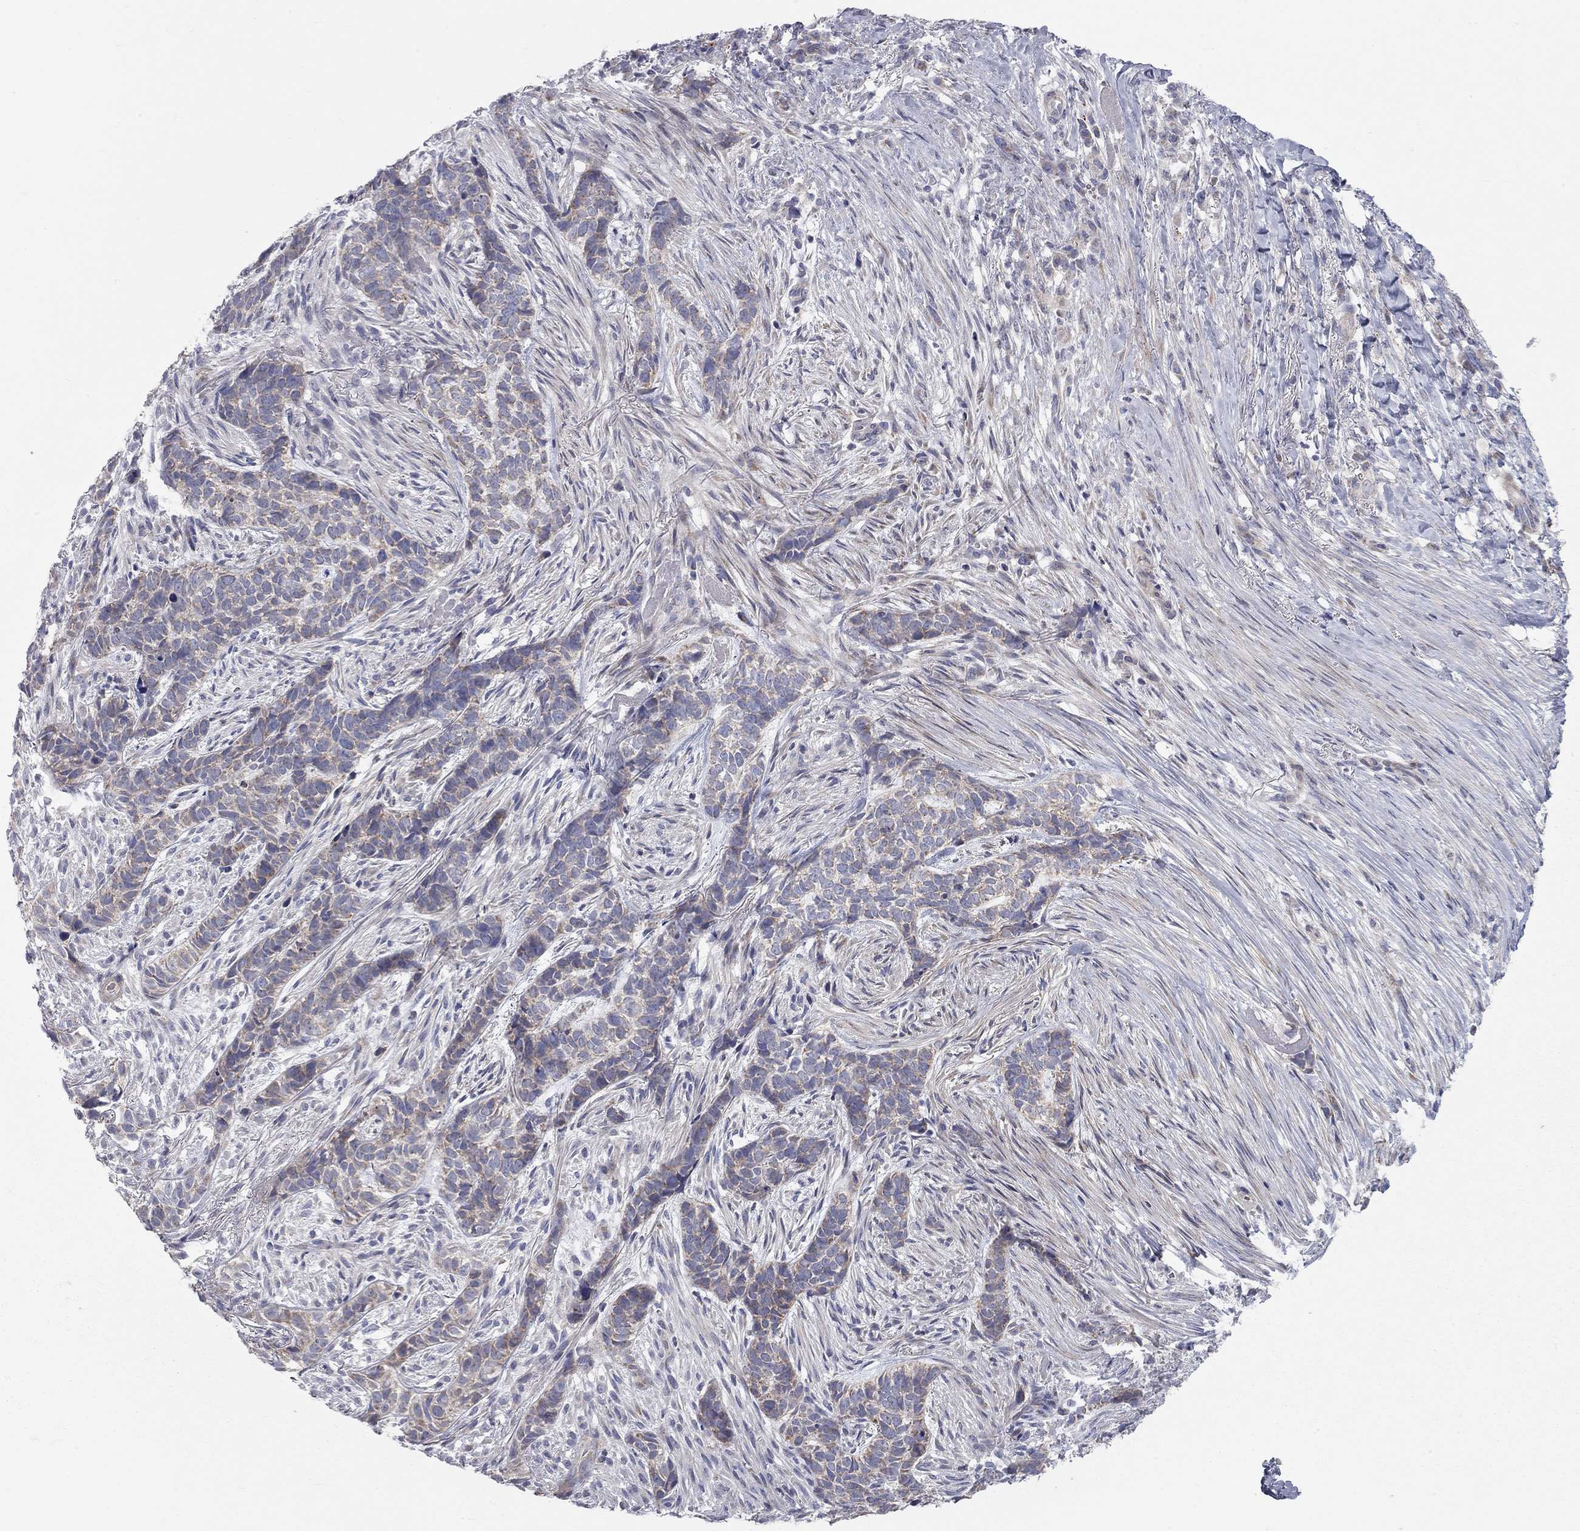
{"staining": {"intensity": "negative", "quantity": "none", "location": "none"}, "tissue": "skin cancer", "cell_type": "Tumor cells", "image_type": "cancer", "snomed": [{"axis": "morphology", "description": "Basal cell carcinoma"}, {"axis": "topography", "description": "Skin"}], "caption": "Skin cancer (basal cell carcinoma) was stained to show a protein in brown. There is no significant staining in tumor cells.", "gene": "KANSL1L", "patient": {"sex": "female", "age": 69}}